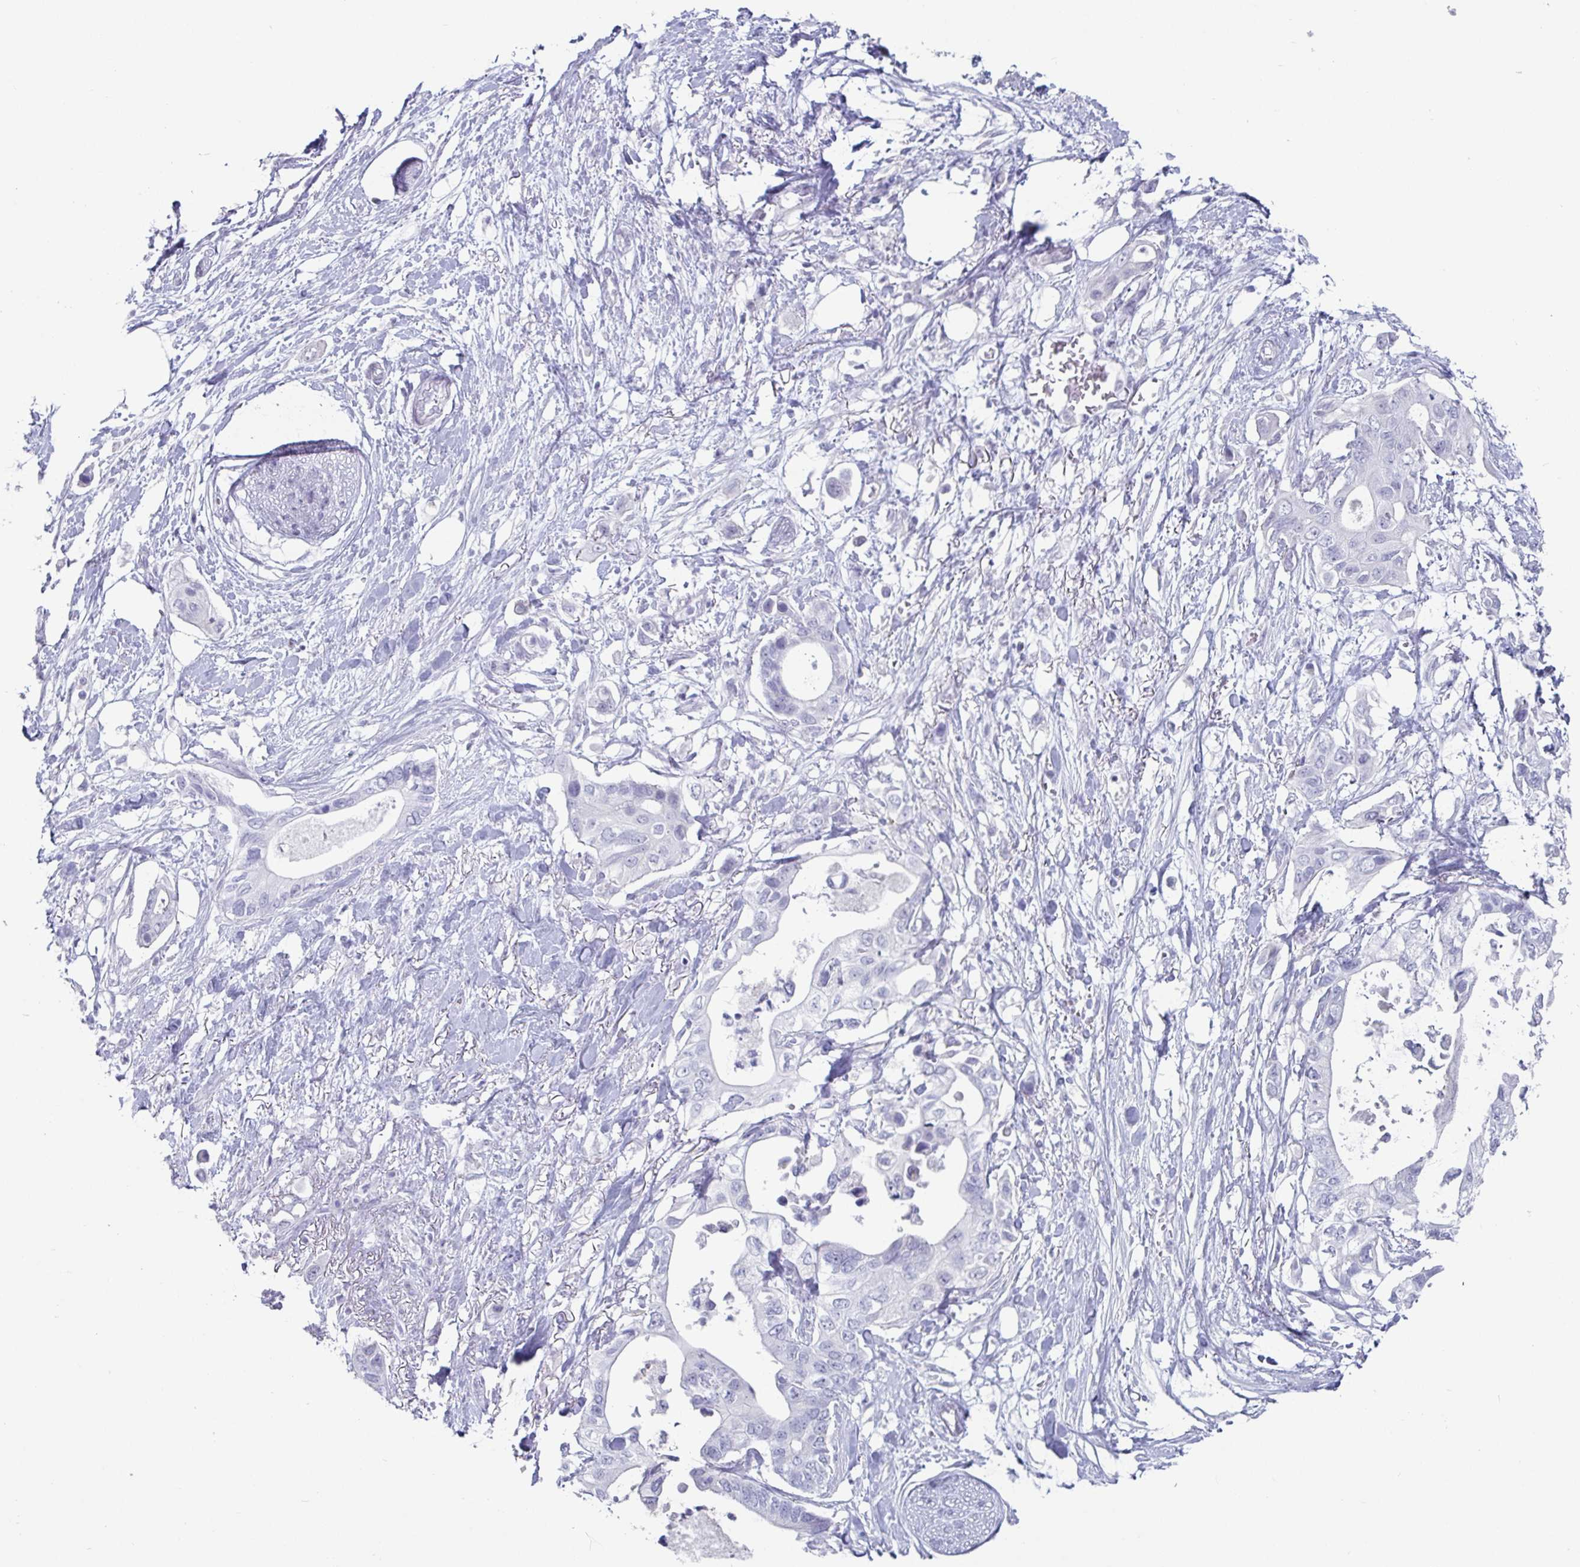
{"staining": {"intensity": "negative", "quantity": "none", "location": "none"}, "tissue": "pancreatic cancer", "cell_type": "Tumor cells", "image_type": "cancer", "snomed": [{"axis": "morphology", "description": "Adenocarcinoma, NOS"}, {"axis": "topography", "description": "Pancreas"}], "caption": "DAB (3,3'-diaminobenzidine) immunohistochemical staining of human pancreatic cancer displays no significant staining in tumor cells. (DAB immunohistochemistry (IHC) with hematoxylin counter stain).", "gene": "VSIG10L", "patient": {"sex": "female", "age": 63}}